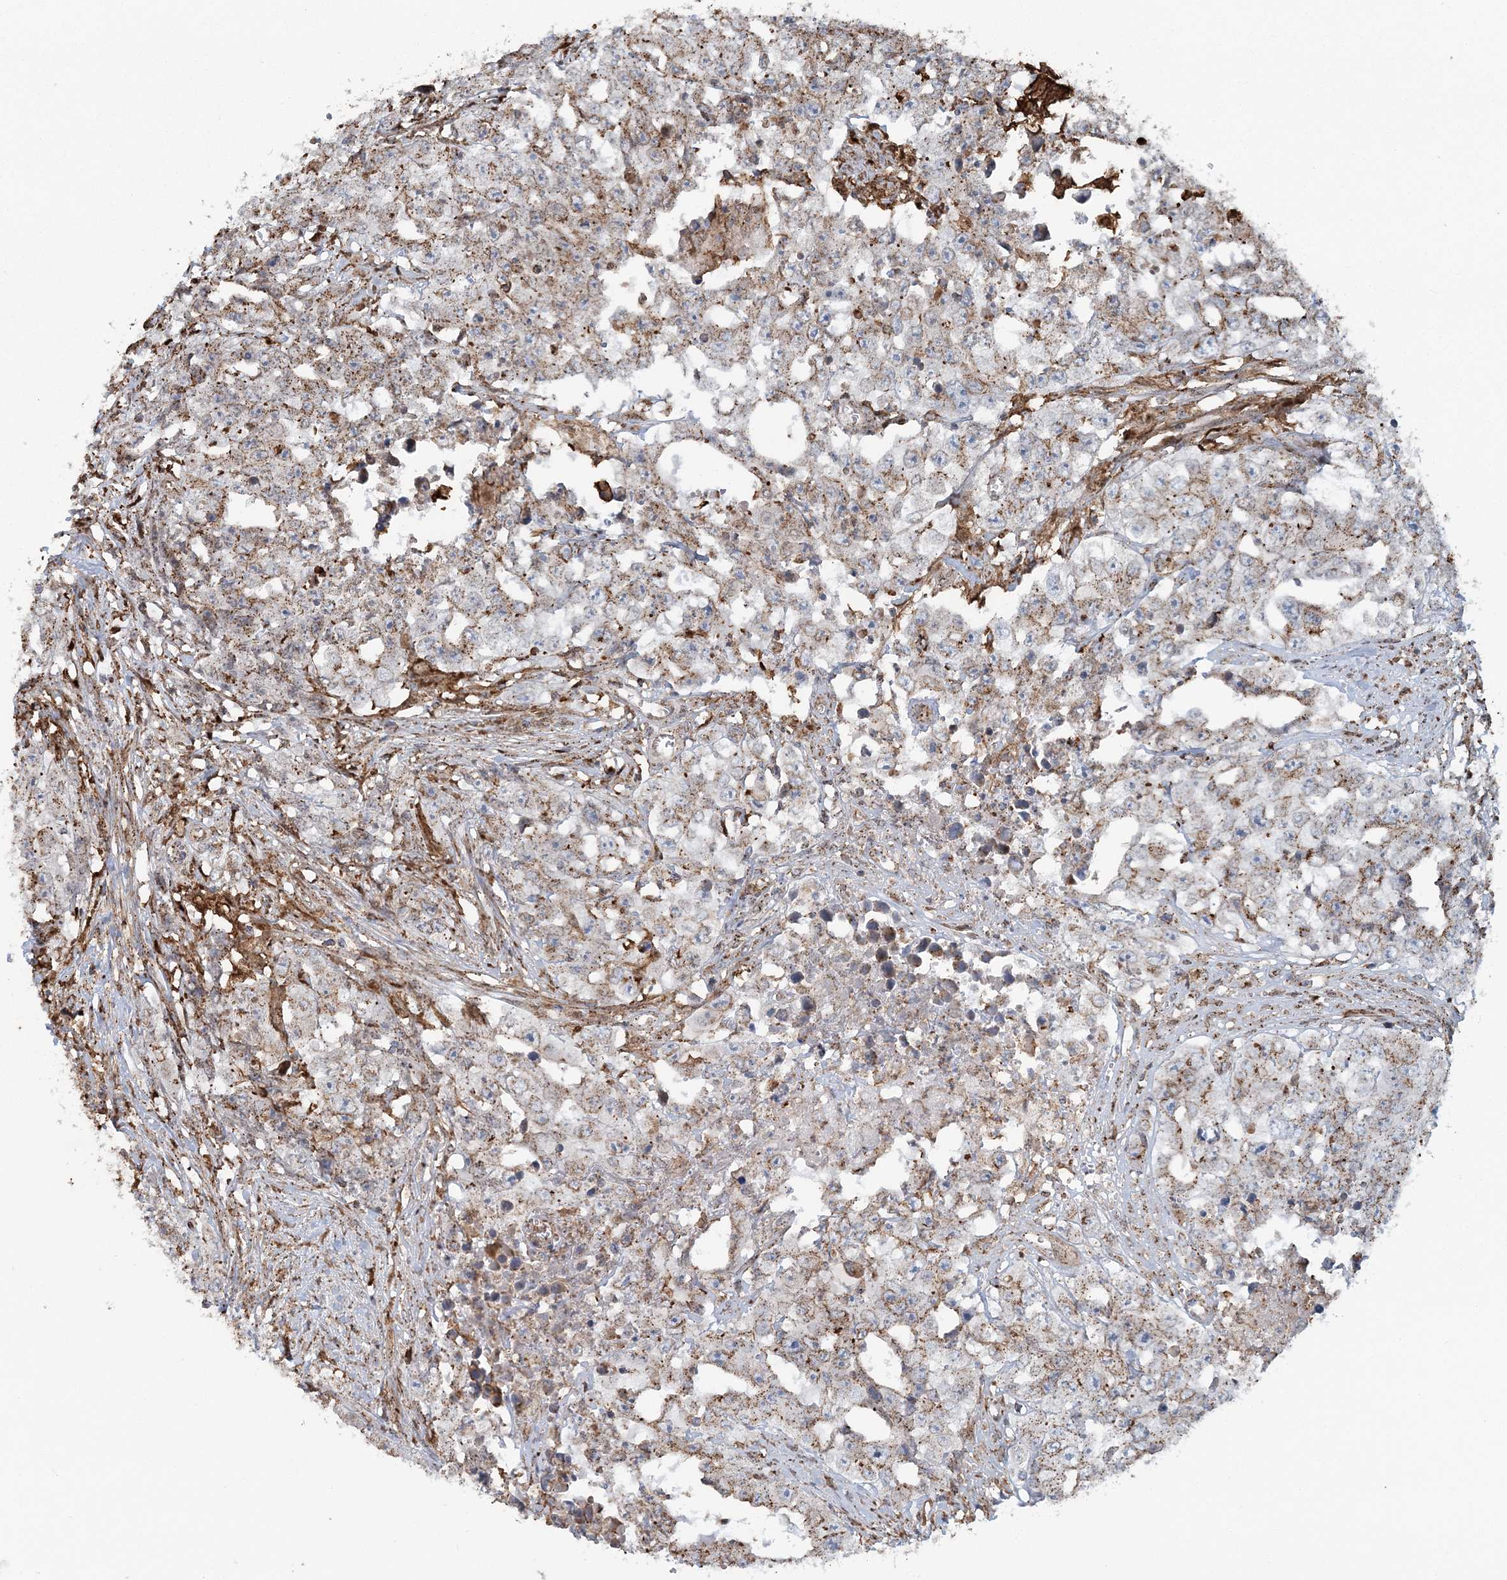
{"staining": {"intensity": "weak", "quantity": ">75%", "location": "cytoplasmic/membranous"}, "tissue": "testis cancer", "cell_type": "Tumor cells", "image_type": "cancer", "snomed": [{"axis": "morphology", "description": "Seminoma, NOS"}, {"axis": "morphology", "description": "Carcinoma, Embryonal, NOS"}, {"axis": "topography", "description": "Testis"}], "caption": "About >75% of tumor cells in human seminoma (testis) reveal weak cytoplasmic/membranous protein positivity as visualized by brown immunohistochemical staining.", "gene": "TRAF3IP2", "patient": {"sex": "male", "age": 43}}